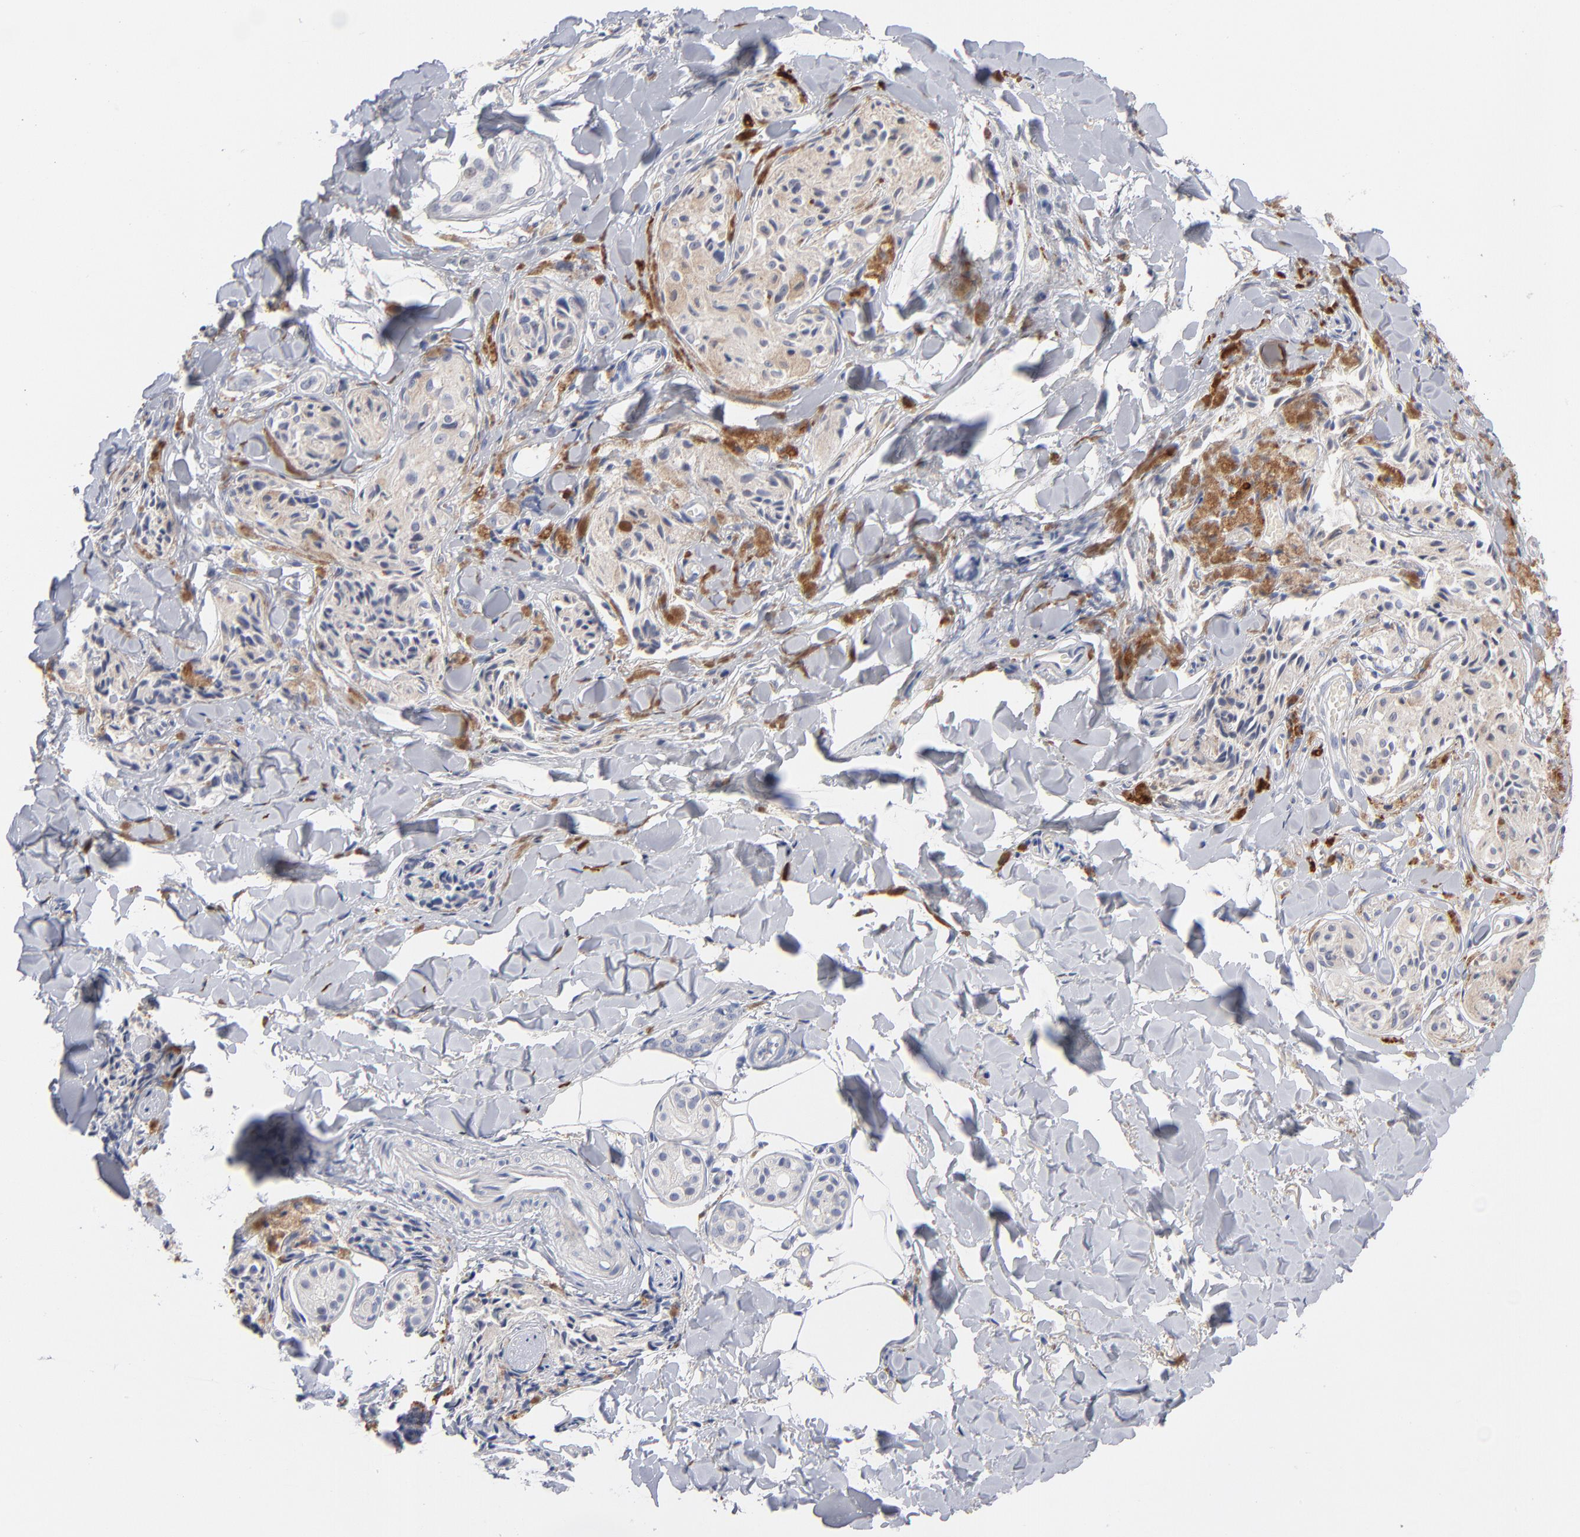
{"staining": {"intensity": "weak", "quantity": ">75%", "location": "cytoplasmic/membranous"}, "tissue": "melanoma", "cell_type": "Tumor cells", "image_type": "cancer", "snomed": [{"axis": "morphology", "description": "Malignant melanoma, Metastatic site"}, {"axis": "topography", "description": "Skin"}], "caption": "DAB (3,3'-diaminobenzidine) immunohistochemical staining of melanoma shows weak cytoplasmic/membranous protein positivity in approximately >75% of tumor cells. (IHC, brightfield microscopy, high magnification).", "gene": "F12", "patient": {"sex": "female", "age": 66}}